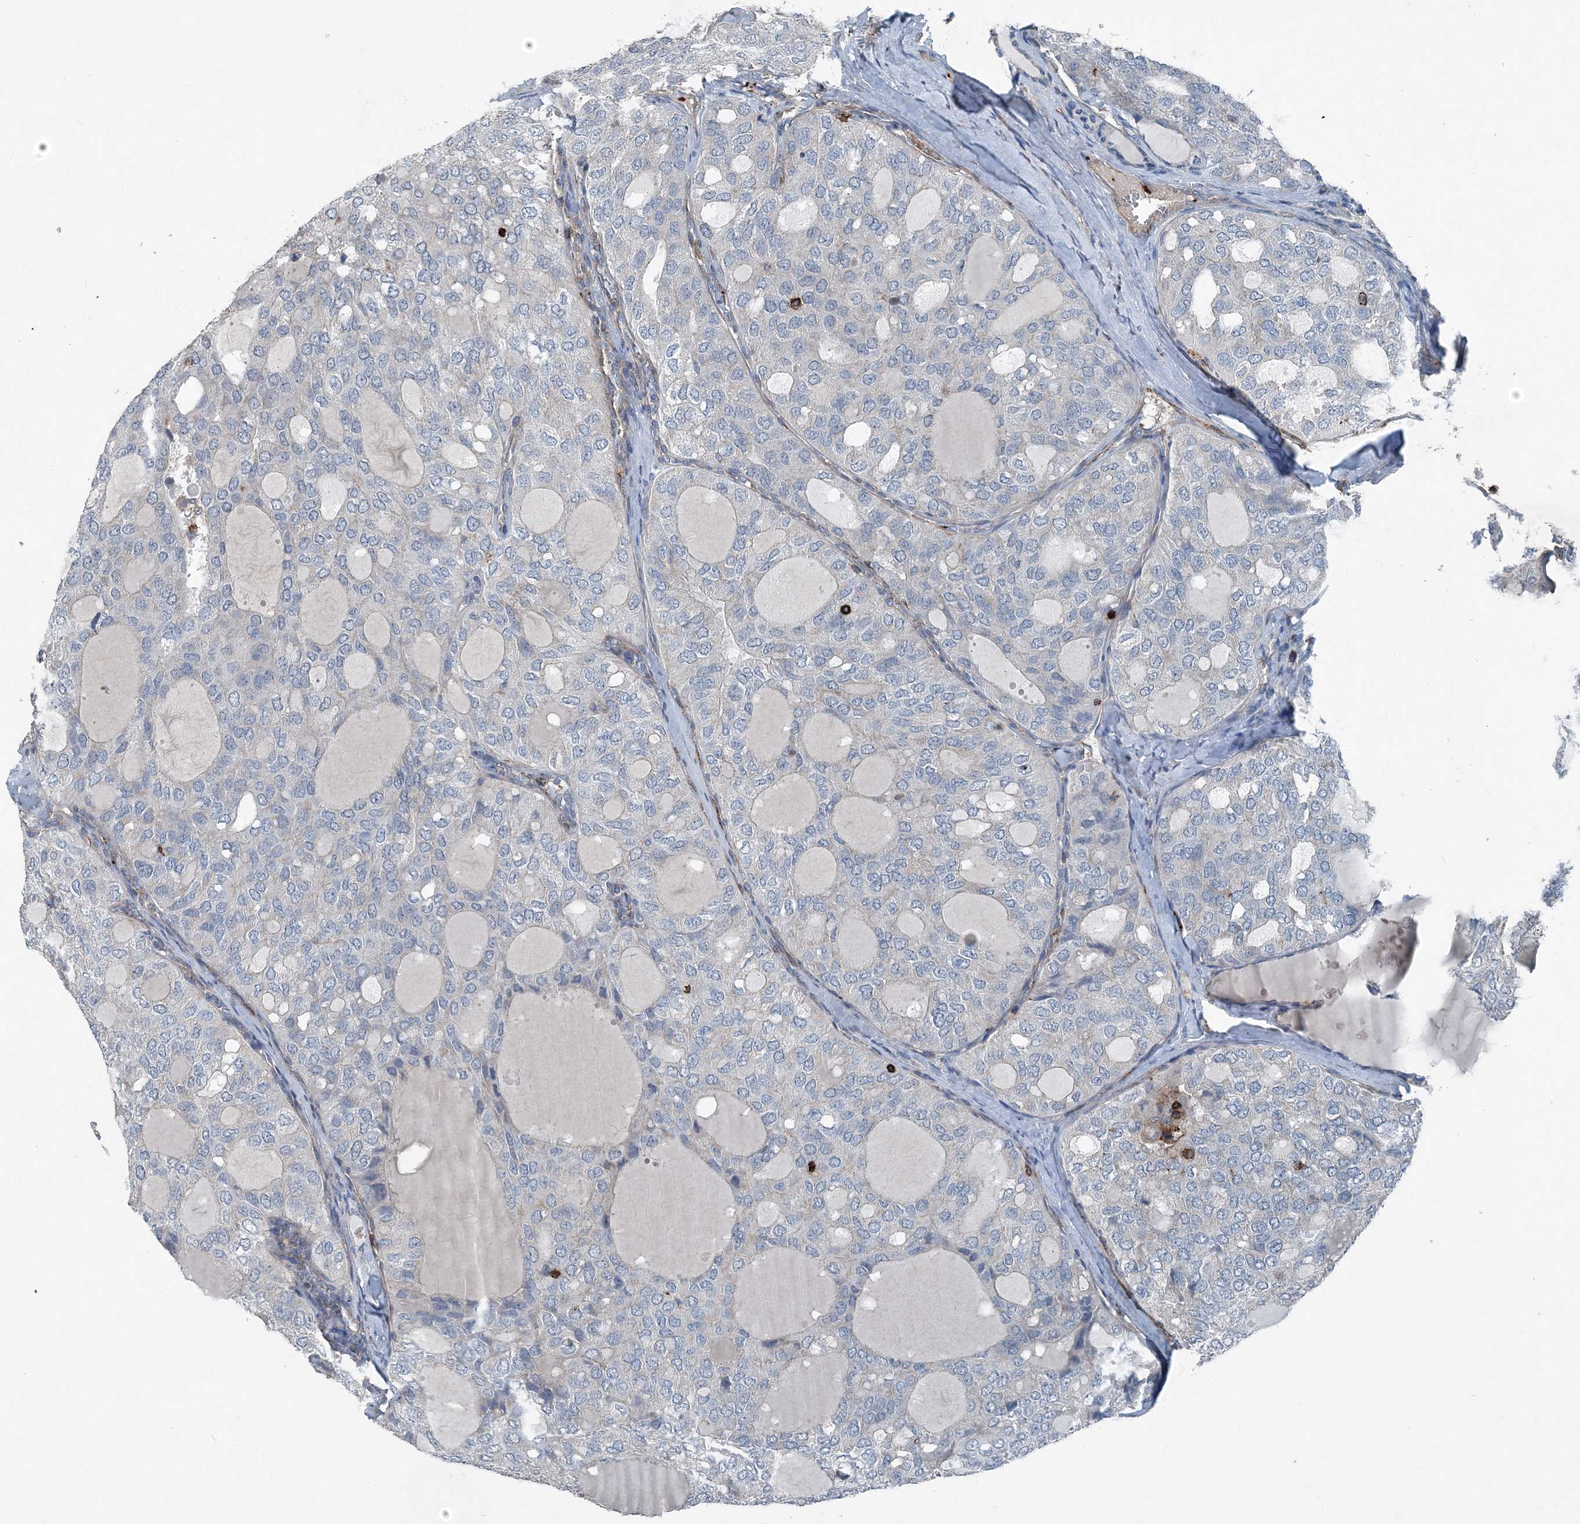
{"staining": {"intensity": "negative", "quantity": "none", "location": "none"}, "tissue": "thyroid cancer", "cell_type": "Tumor cells", "image_type": "cancer", "snomed": [{"axis": "morphology", "description": "Follicular adenoma carcinoma, NOS"}, {"axis": "topography", "description": "Thyroid gland"}], "caption": "Thyroid follicular adenoma carcinoma was stained to show a protein in brown. There is no significant expression in tumor cells. The staining was performed using DAB (3,3'-diaminobenzidine) to visualize the protein expression in brown, while the nuclei were stained in blue with hematoxylin (Magnification: 20x).", "gene": "DGUOK", "patient": {"sex": "male", "age": 75}}